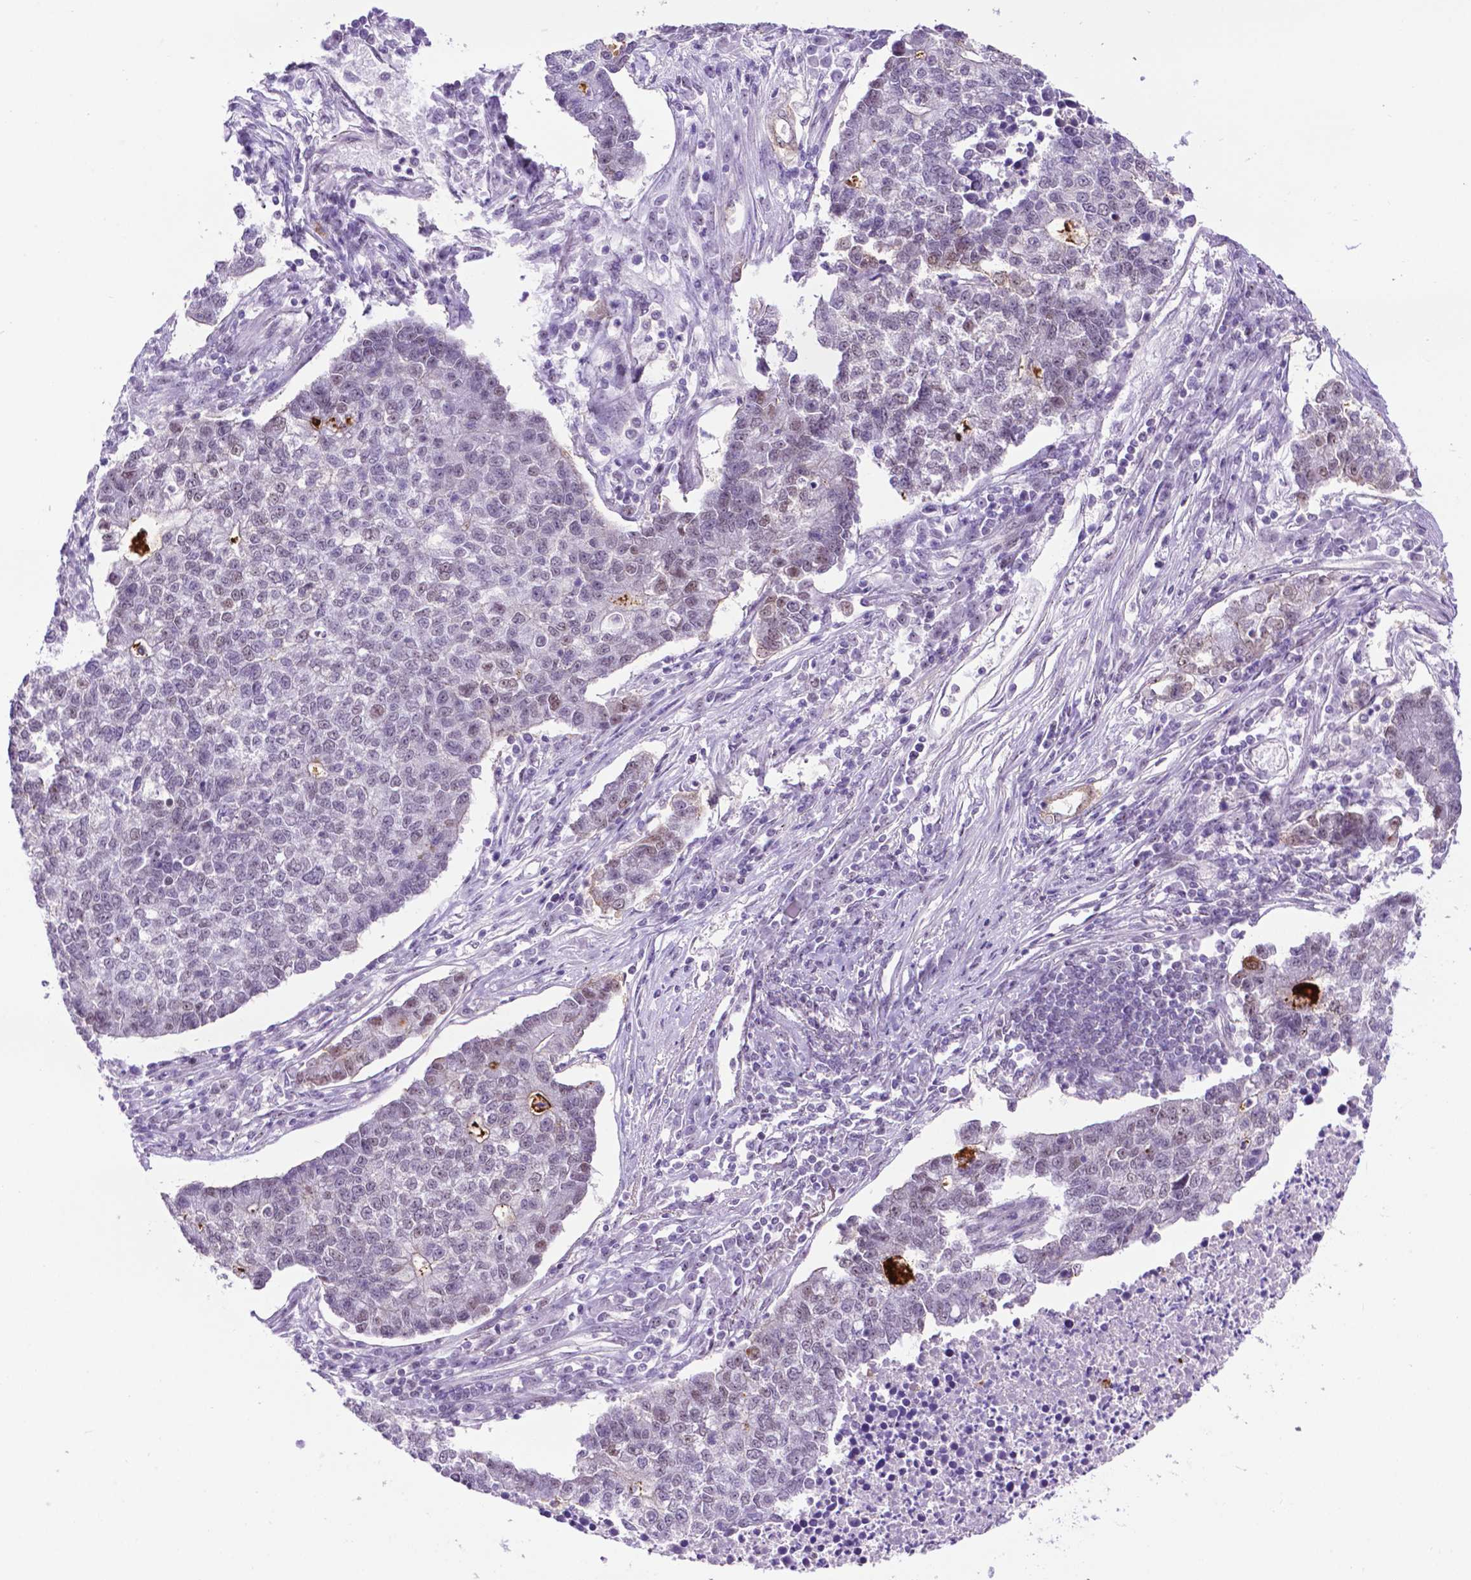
{"staining": {"intensity": "negative", "quantity": "none", "location": "none"}, "tissue": "lung cancer", "cell_type": "Tumor cells", "image_type": "cancer", "snomed": [{"axis": "morphology", "description": "Adenocarcinoma, NOS"}, {"axis": "topography", "description": "Lung"}], "caption": "IHC histopathology image of neoplastic tissue: adenocarcinoma (lung) stained with DAB demonstrates no significant protein positivity in tumor cells. The staining is performed using DAB (3,3'-diaminobenzidine) brown chromogen with nuclei counter-stained in using hematoxylin.", "gene": "TACSTD2", "patient": {"sex": "male", "age": 57}}